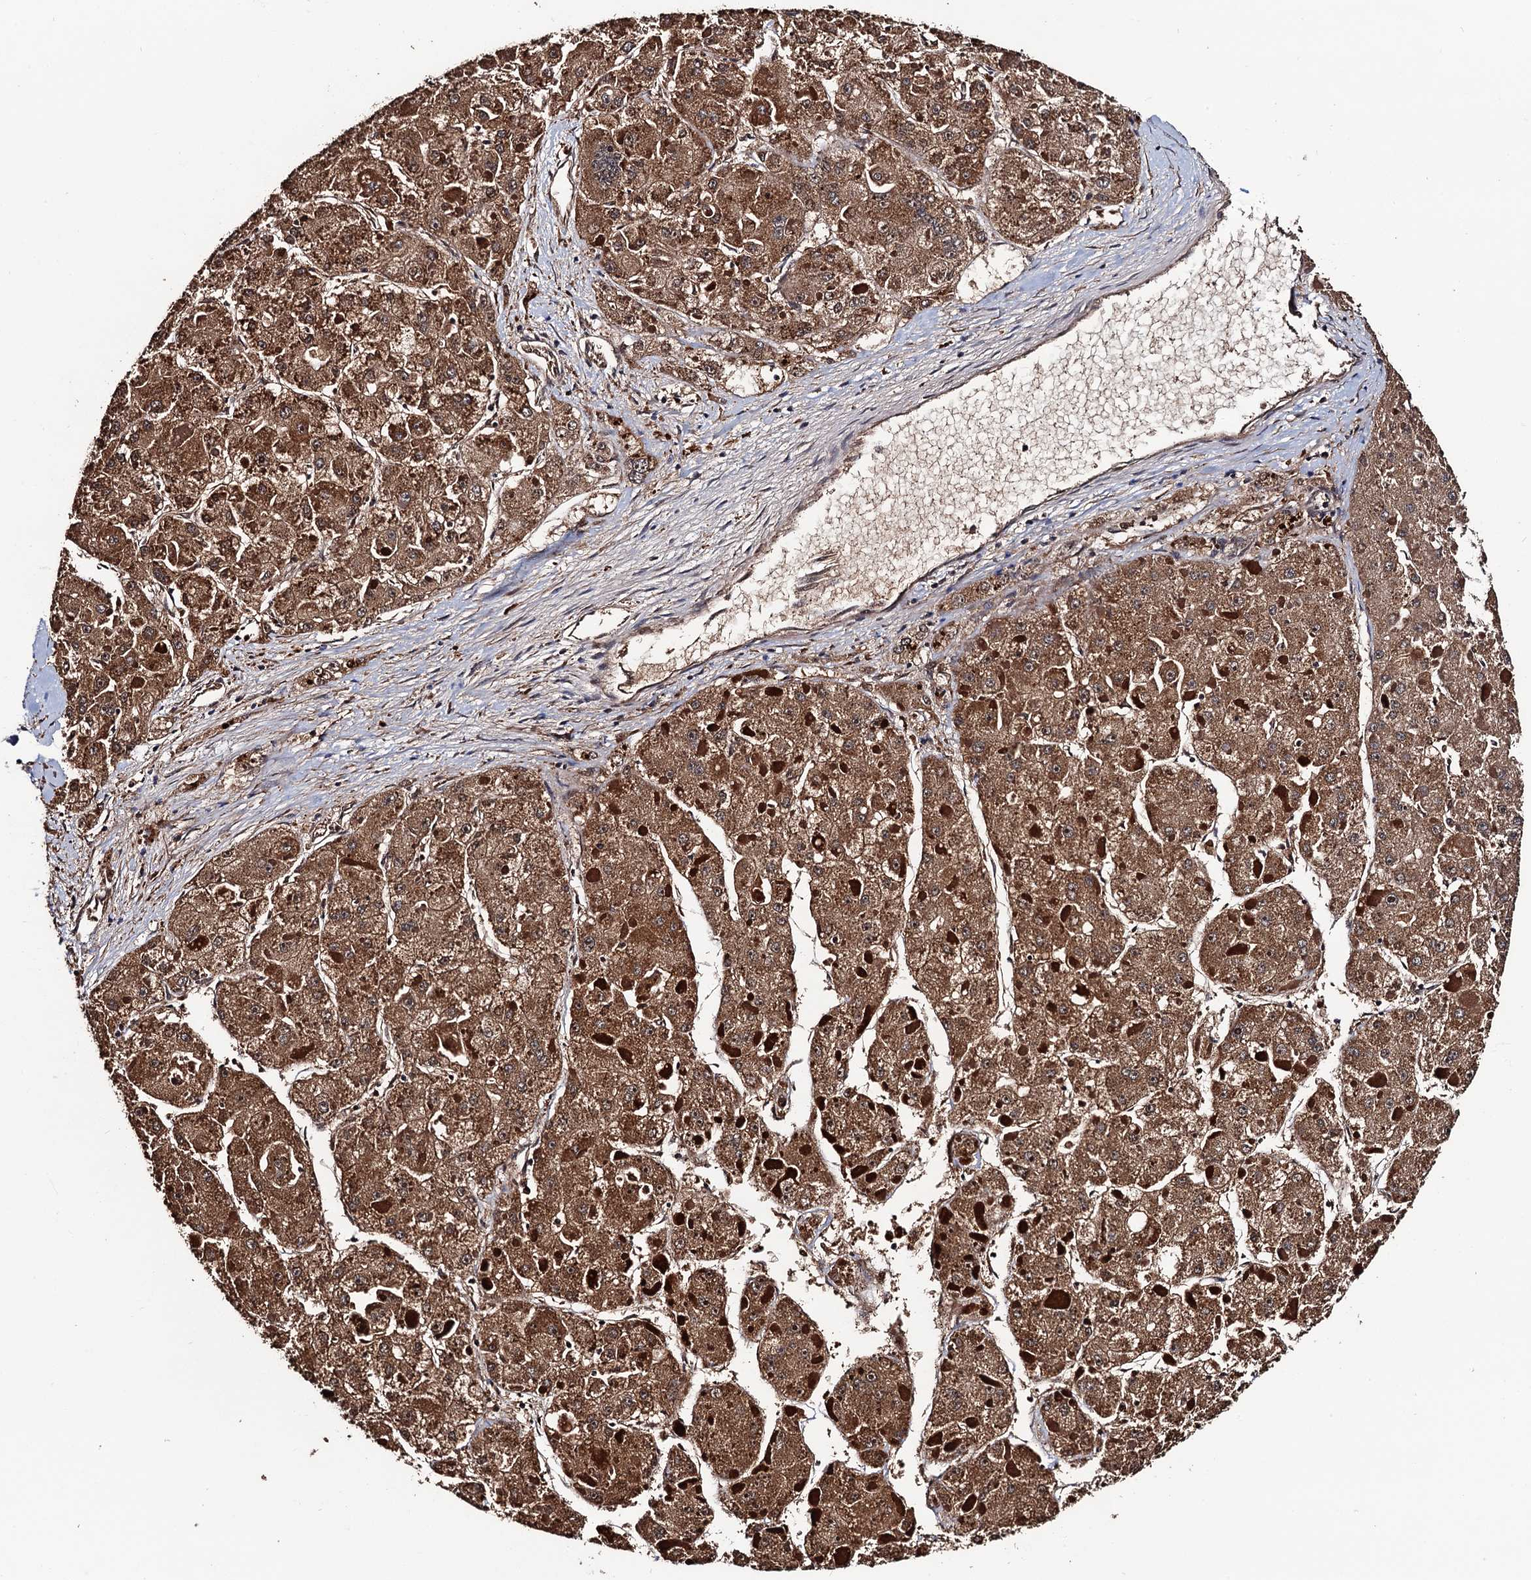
{"staining": {"intensity": "moderate", "quantity": ">75%", "location": "cytoplasmic/membranous"}, "tissue": "liver cancer", "cell_type": "Tumor cells", "image_type": "cancer", "snomed": [{"axis": "morphology", "description": "Carcinoma, Hepatocellular, NOS"}, {"axis": "topography", "description": "Liver"}], "caption": "A brown stain shows moderate cytoplasmic/membranous positivity of a protein in hepatocellular carcinoma (liver) tumor cells.", "gene": "RGS11", "patient": {"sex": "female", "age": 73}}